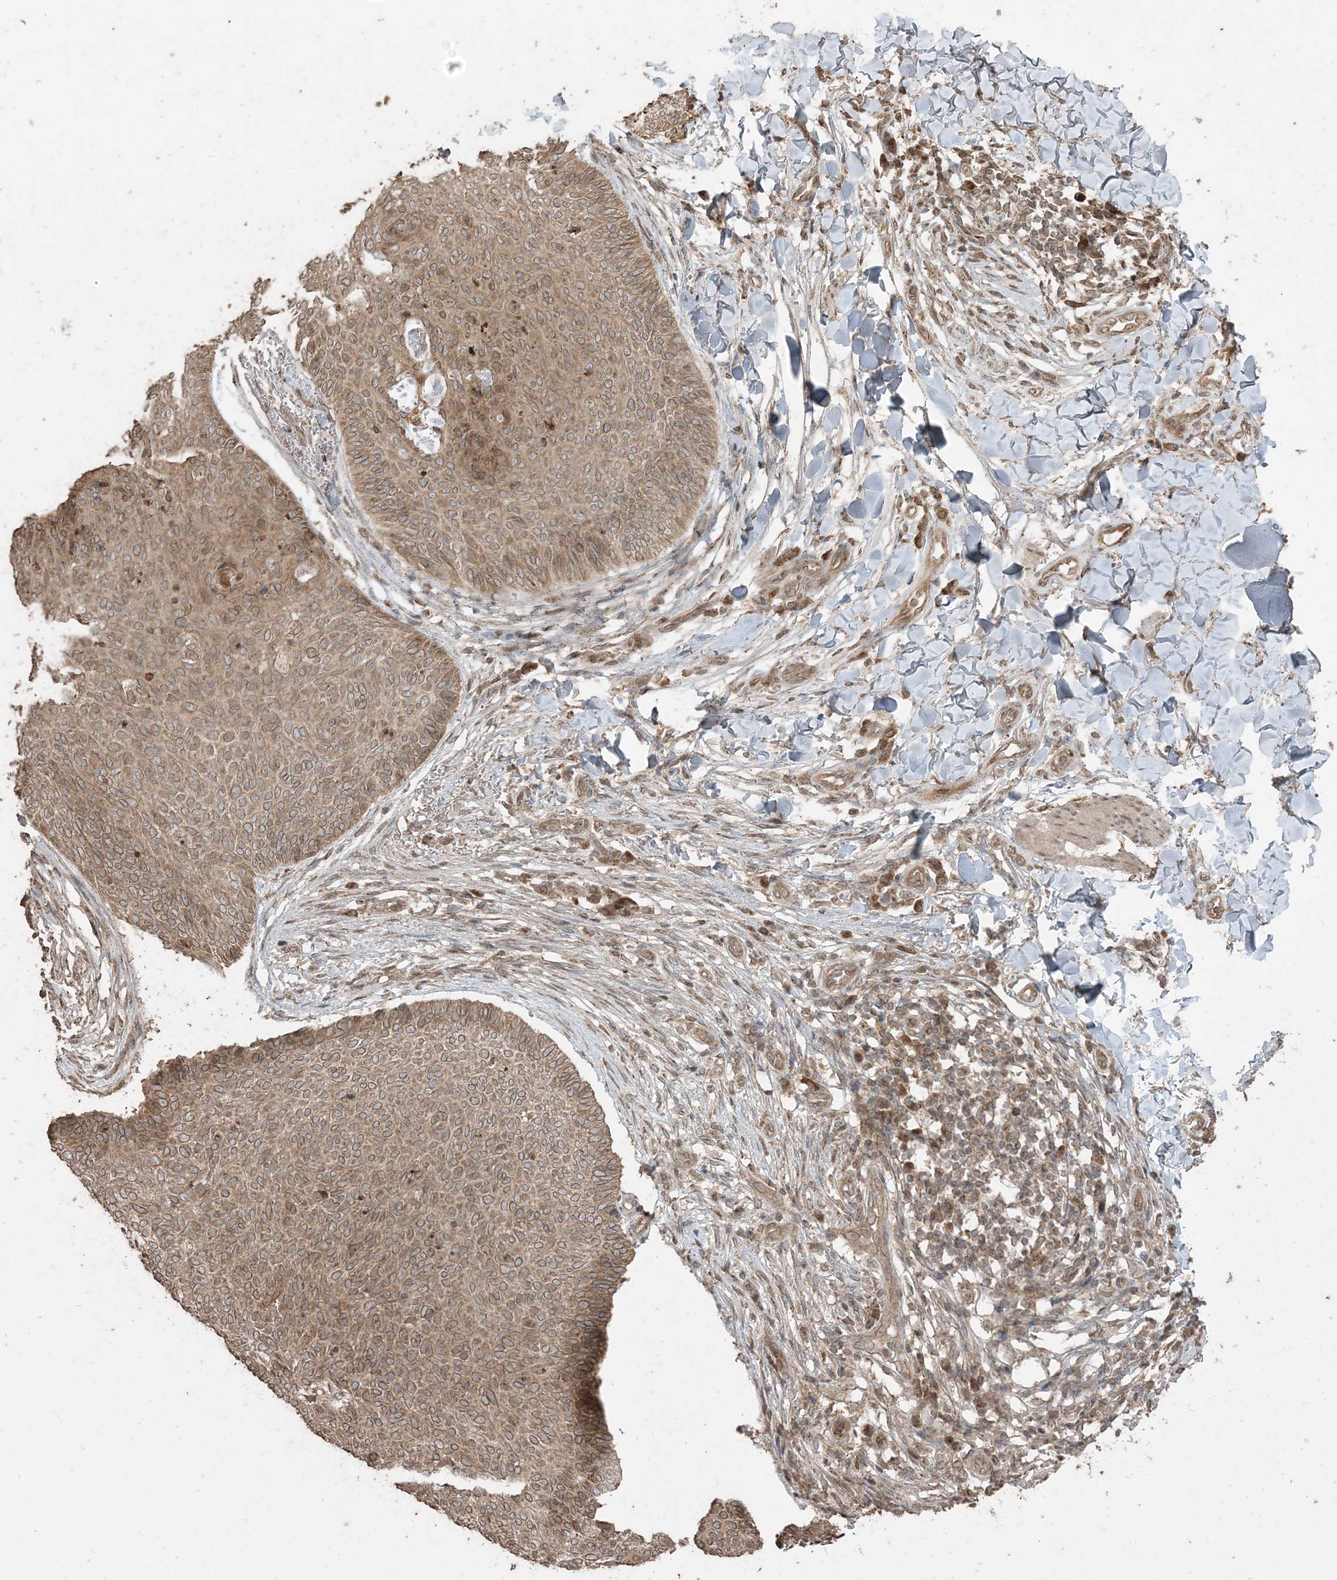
{"staining": {"intensity": "moderate", "quantity": ">75%", "location": "cytoplasmic/membranous"}, "tissue": "skin cancer", "cell_type": "Tumor cells", "image_type": "cancer", "snomed": [{"axis": "morphology", "description": "Normal tissue, NOS"}, {"axis": "morphology", "description": "Basal cell carcinoma"}, {"axis": "topography", "description": "Skin"}], "caption": "Tumor cells exhibit medium levels of moderate cytoplasmic/membranous expression in approximately >75% of cells in basal cell carcinoma (skin).", "gene": "DDX19B", "patient": {"sex": "male", "age": 50}}